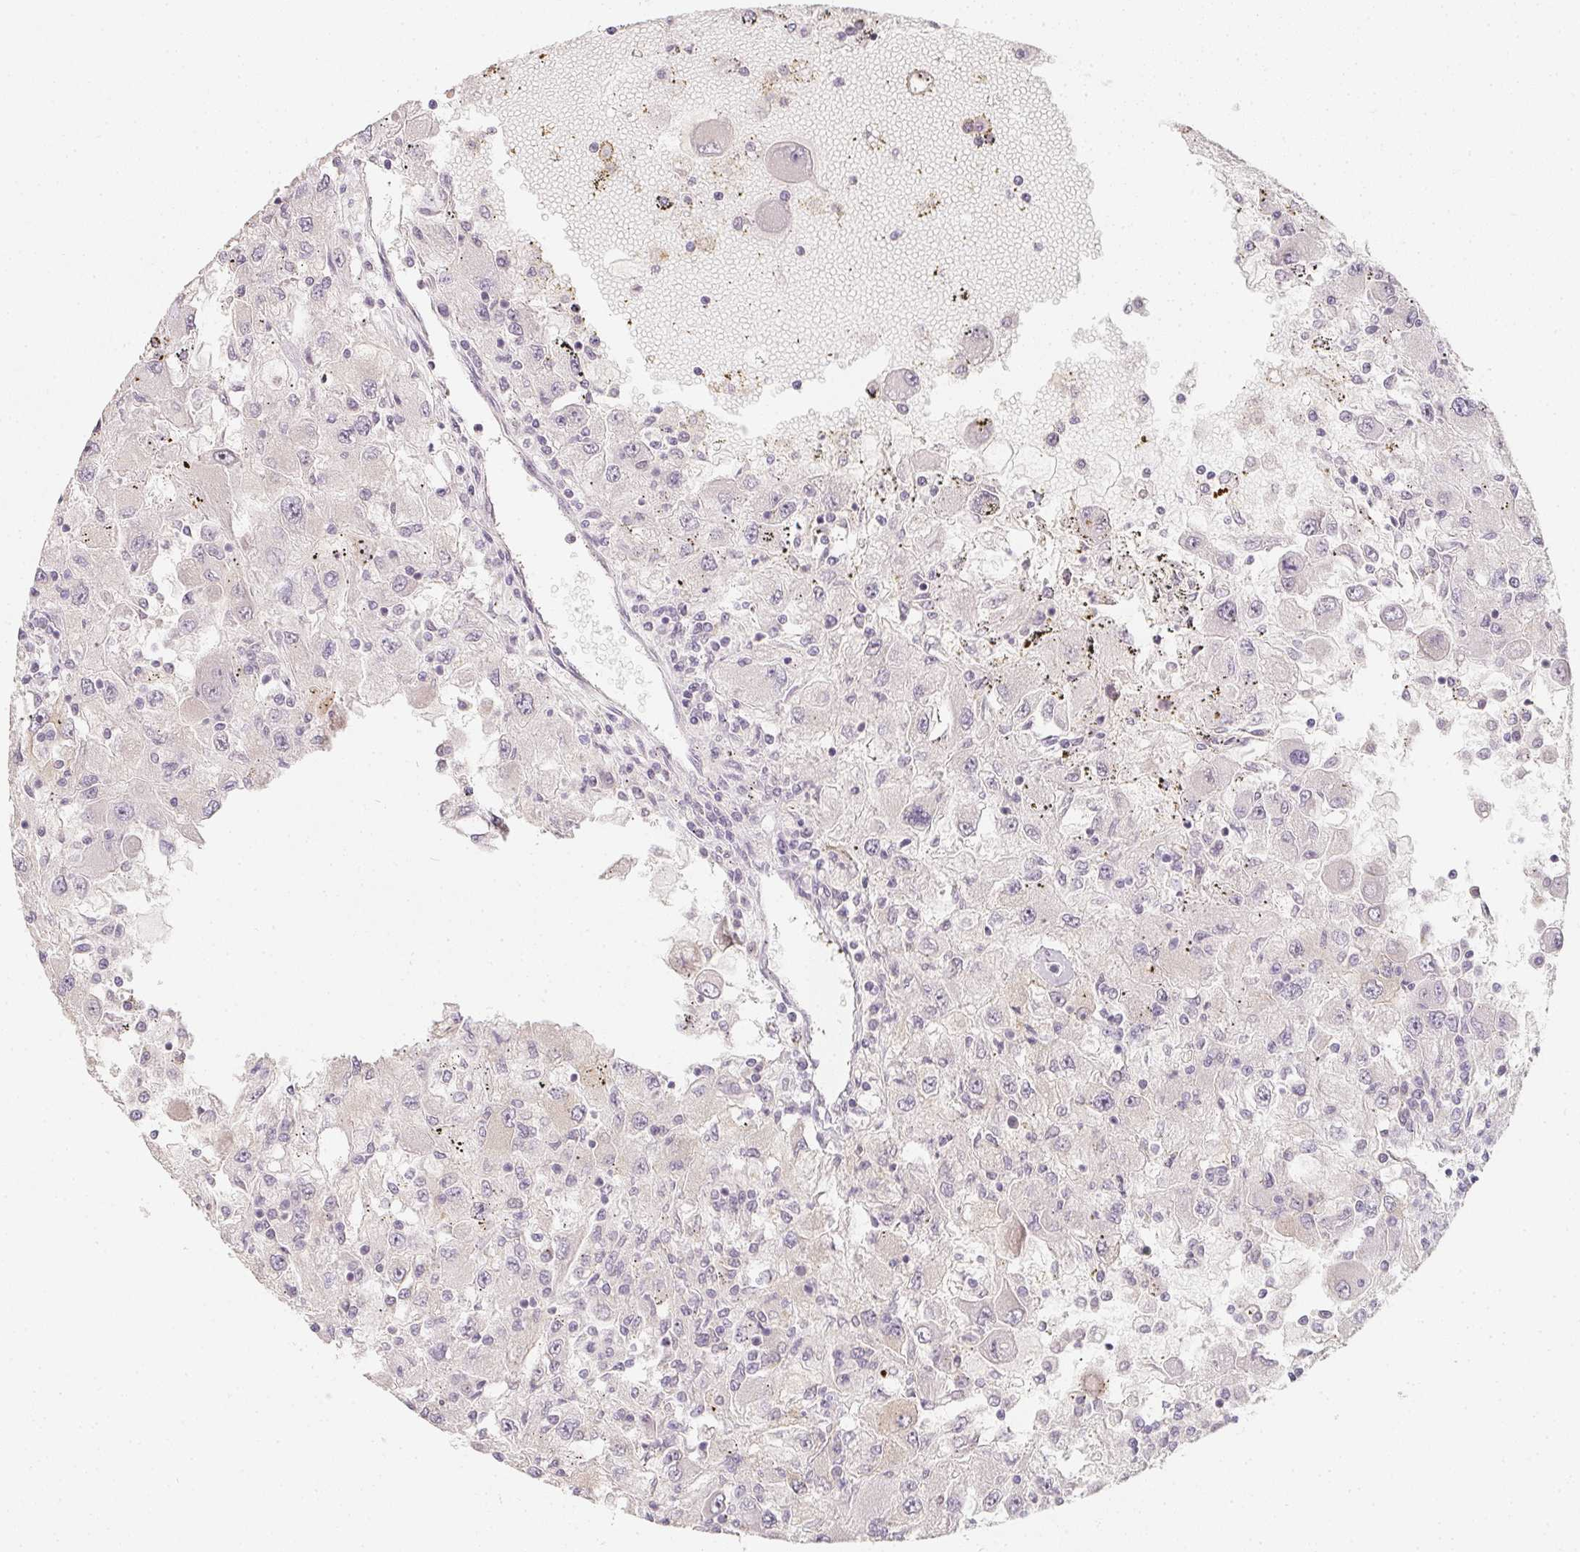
{"staining": {"intensity": "negative", "quantity": "none", "location": "none"}, "tissue": "renal cancer", "cell_type": "Tumor cells", "image_type": "cancer", "snomed": [{"axis": "morphology", "description": "Adenocarcinoma, NOS"}, {"axis": "topography", "description": "Kidney"}], "caption": "DAB immunohistochemical staining of renal cancer (adenocarcinoma) exhibits no significant positivity in tumor cells.", "gene": "SOAT1", "patient": {"sex": "female", "age": 67}}